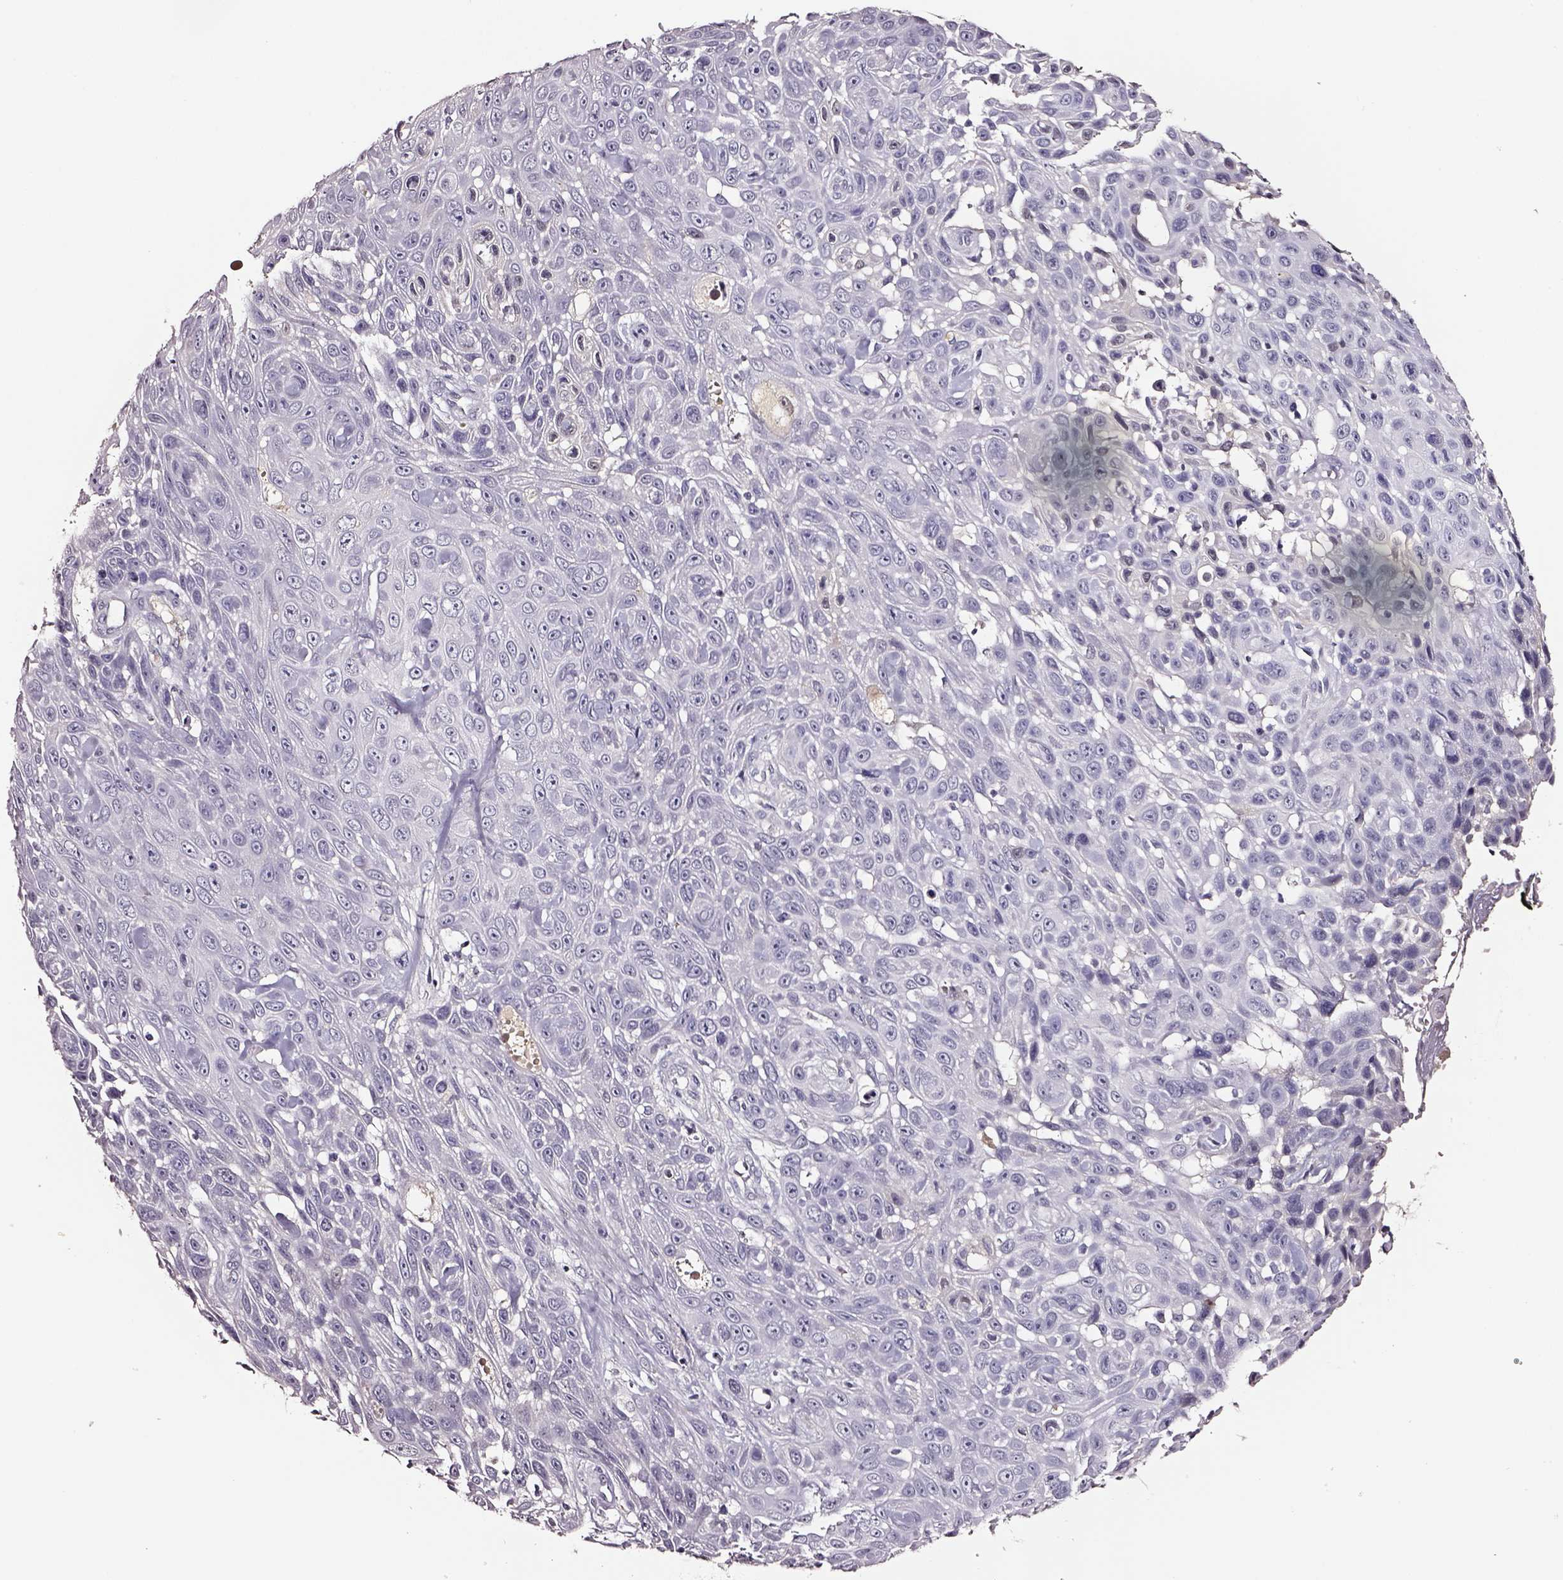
{"staining": {"intensity": "negative", "quantity": "none", "location": "none"}, "tissue": "skin cancer", "cell_type": "Tumor cells", "image_type": "cancer", "snomed": [{"axis": "morphology", "description": "Squamous cell carcinoma, NOS"}, {"axis": "topography", "description": "Skin"}], "caption": "An image of human skin cancer (squamous cell carcinoma) is negative for staining in tumor cells.", "gene": "SMIM17", "patient": {"sex": "male", "age": 82}}